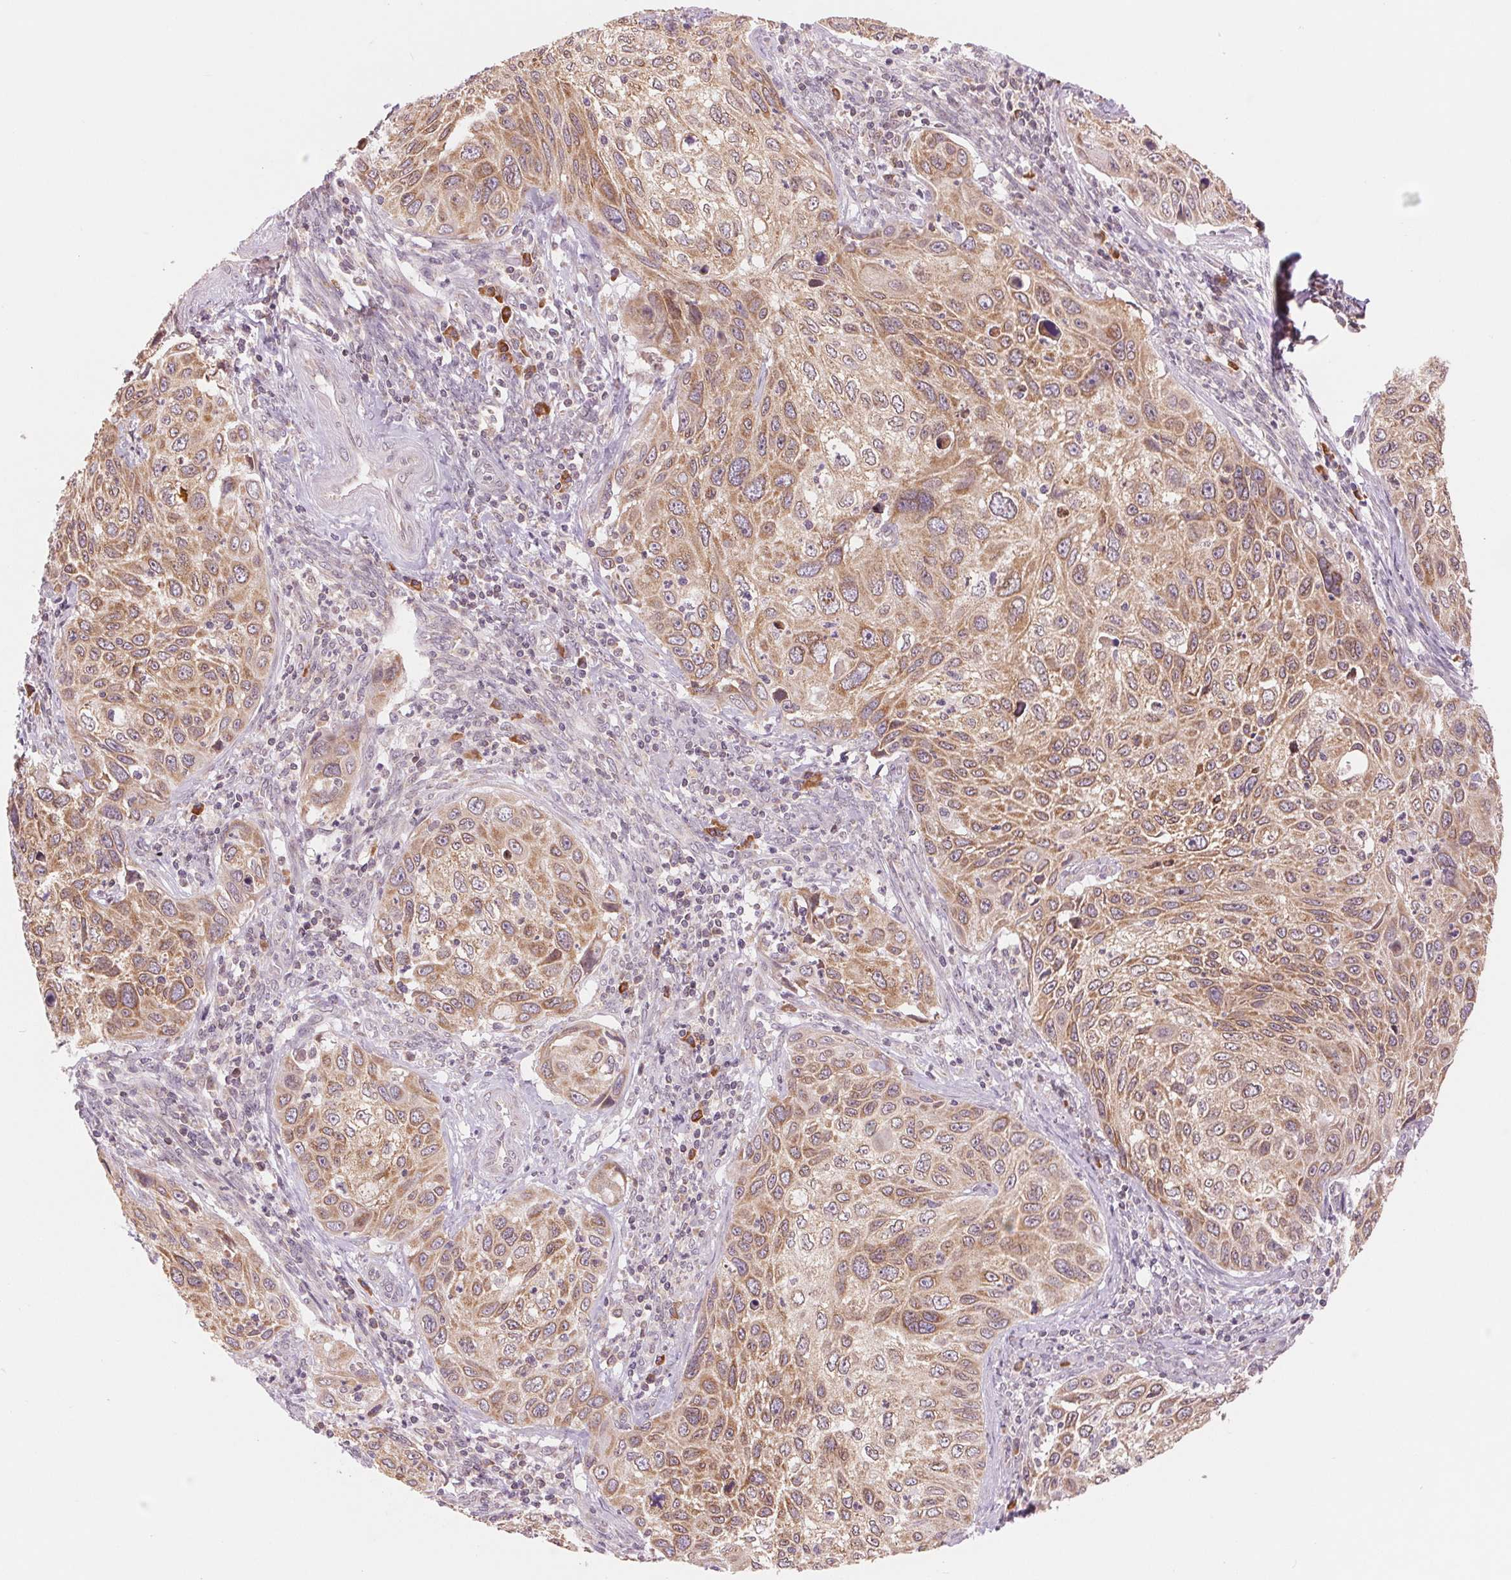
{"staining": {"intensity": "moderate", "quantity": ">75%", "location": "cytoplasmic/membranous"}, "tissue": "cervical cancer", "cell_type": "Tumor cells", "image_type": "cancer", "snomed": [{"axis": "morphology", "description": "Squamous cell carcinoma, NOS"}, {"axis": "topography", "description": "Cervix"}], "caption": "Cervical squamous cell carcinoma was stained to show a protein in brown. There is medium levels of moderate cytoplasmic/membranous expression in about >75% of tumor cells. (DAB IHC, brown staining for protein, blue staining for nuclei).", "gene": "TECR", "patient": {"sex": "female", "age": 70}}